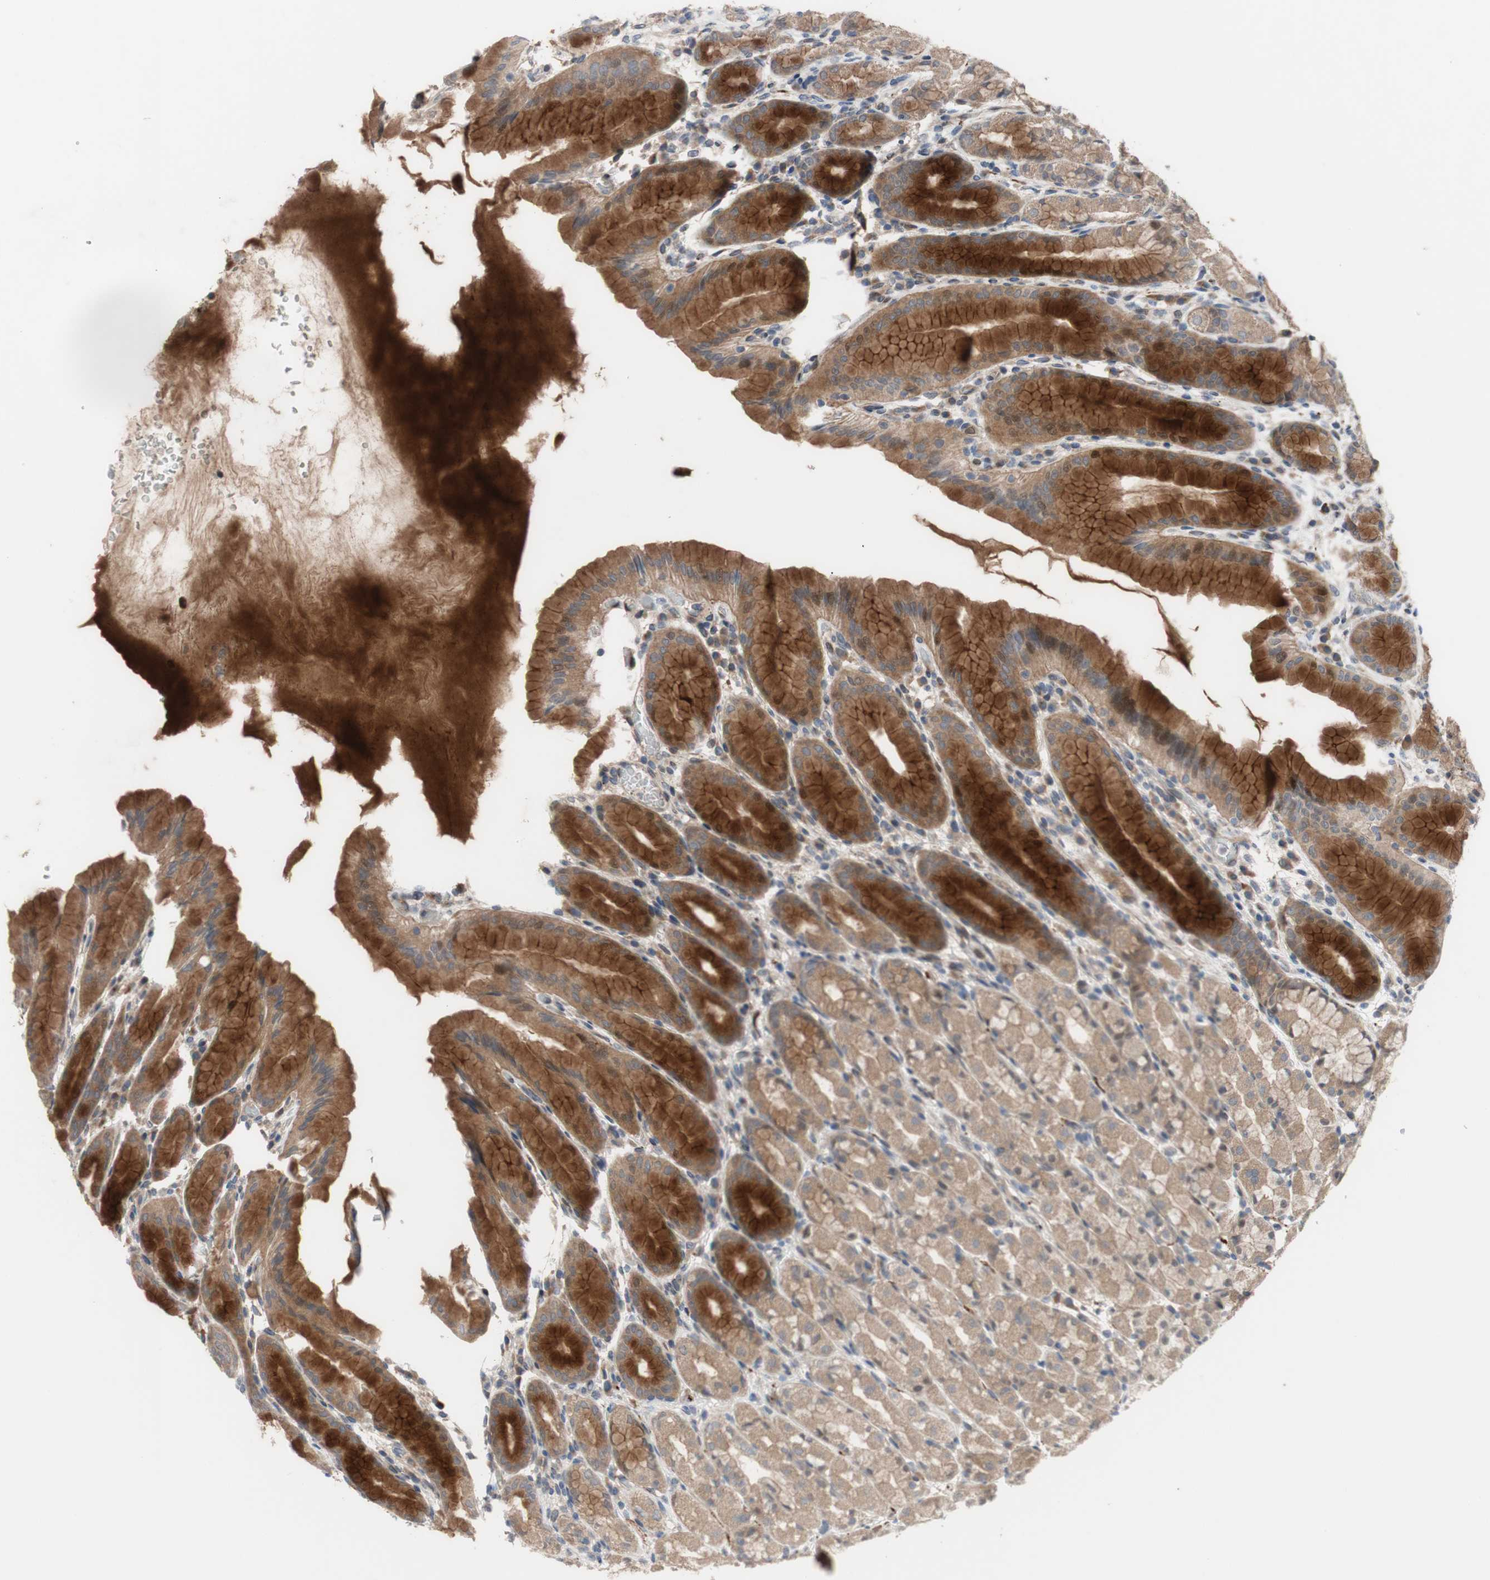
{"staining": {"intensity": "strong", "quantity": "25%-75%", "location": "cytoplasmic/membranous"}, "tissue": "stomach", "cell_type": "Glandular cells", "image_type": "normal", "snomed": [{"axis": "morphology", "description": "Normal tissue, NOS"}, {"axis": "topography", "description": "Stomach, upper"}], "caption": "The immunohistochemical stain highlights strong cytoplasmic/membranous positivity in glandular cells of unremarkable stomach. (DAB (3,3'-diaminobenzidine) IHC with brightfield microscopy, high magnification).", "gene": "OAZ1", "patient": {"sex": "male", "age": 68}}